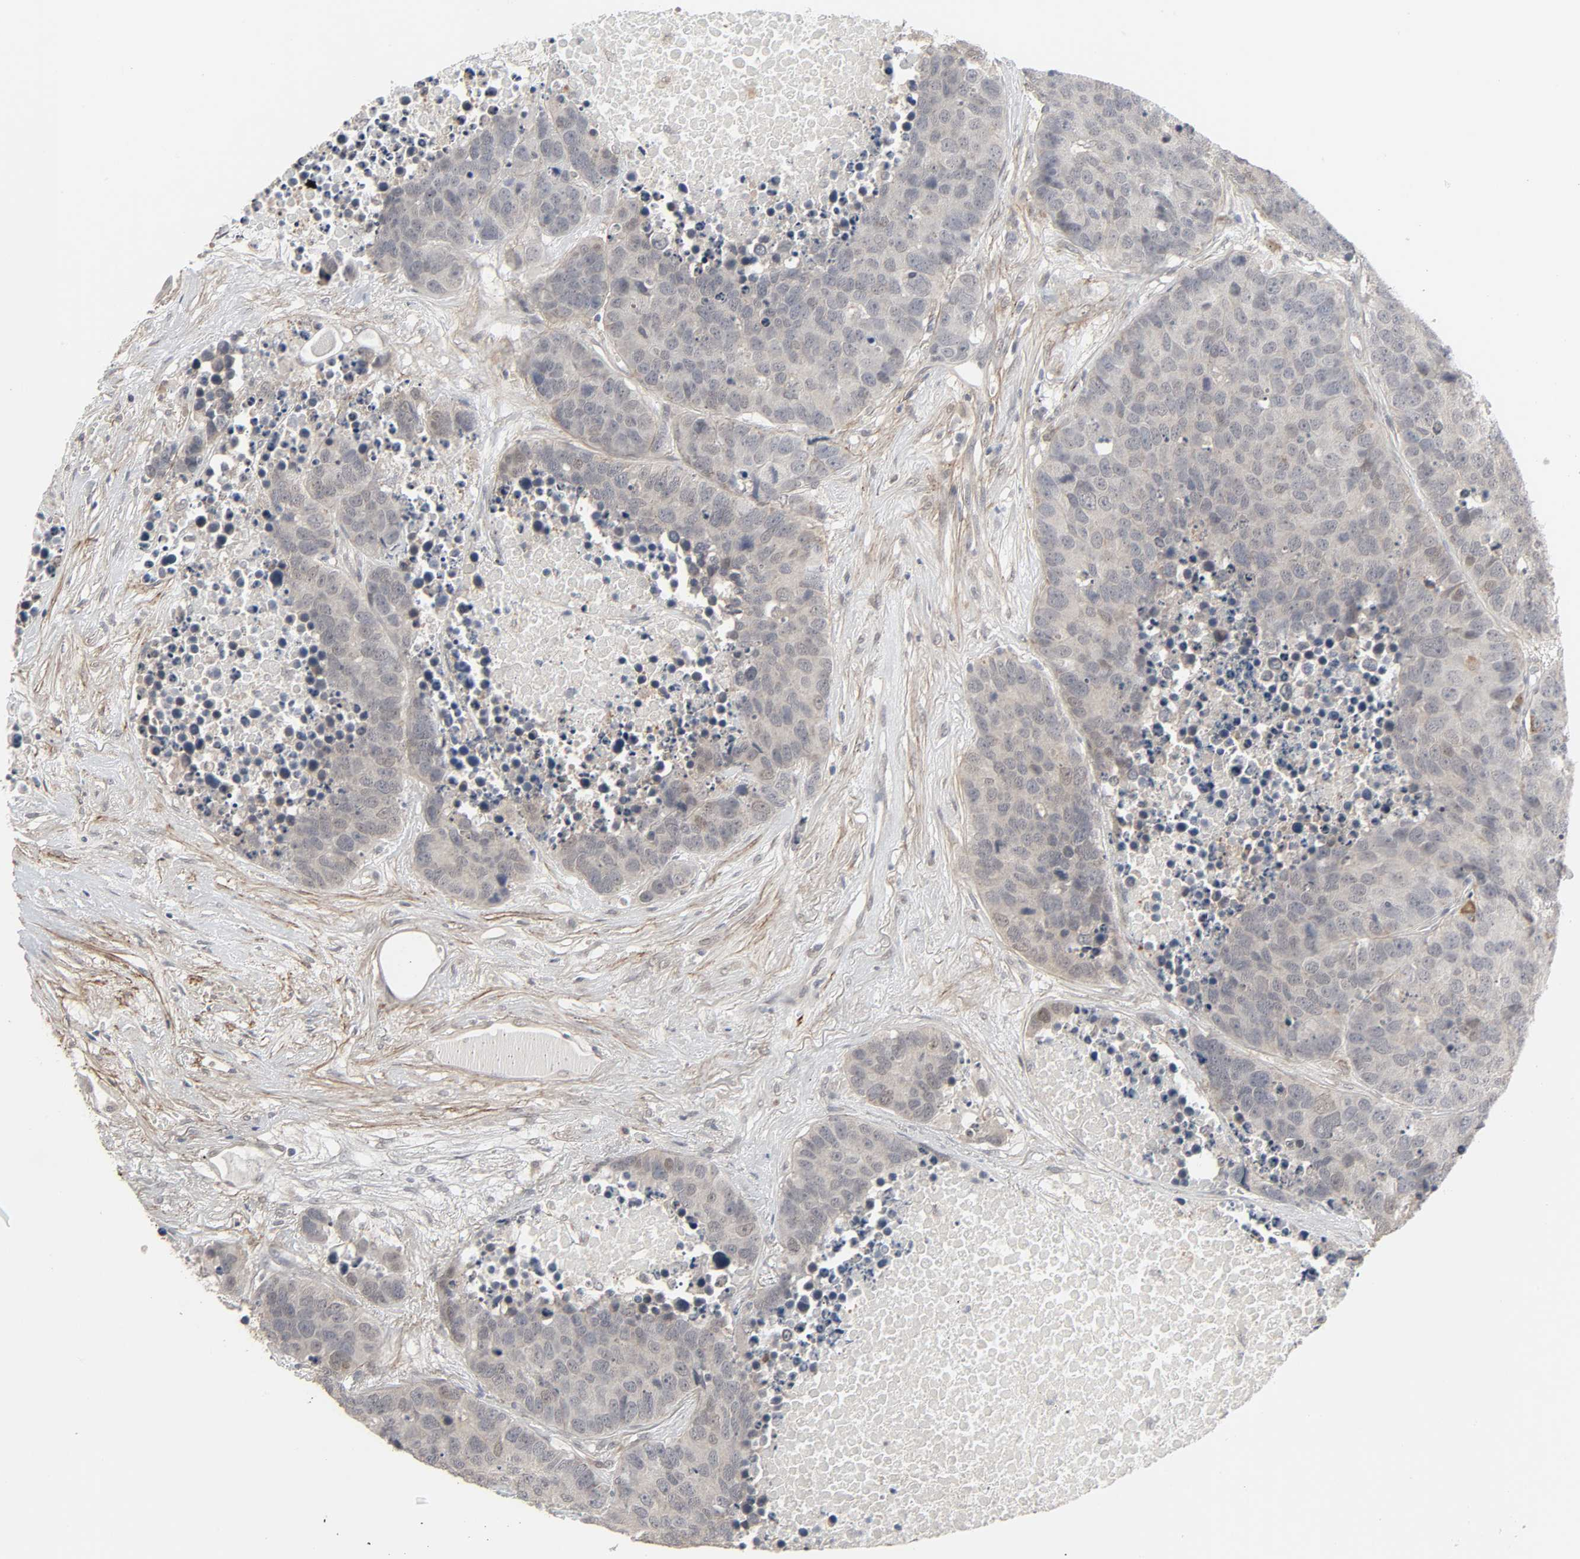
{"staining": {"intensity": "negative", "quantity": "none", "location": "none"}, "tissue": "carcinoid", "cell_type": "Tumor cells", "image_type": "cancer", "snomed": [{"axis": "morphology", "description": "Carcinoid, malignant, NOS"}, {"axis": "topography", "description": "Lung"}], "caption": "Carcinoid (malignant) was stained to show a protein in brown. There is no significant staining in tumor cells. (DAB (3,3'-diaminobenzidine) immunohistochemistry, high magnification).", "gene": "ZNF222", "patient": {"sex": "male", "age": 60}}